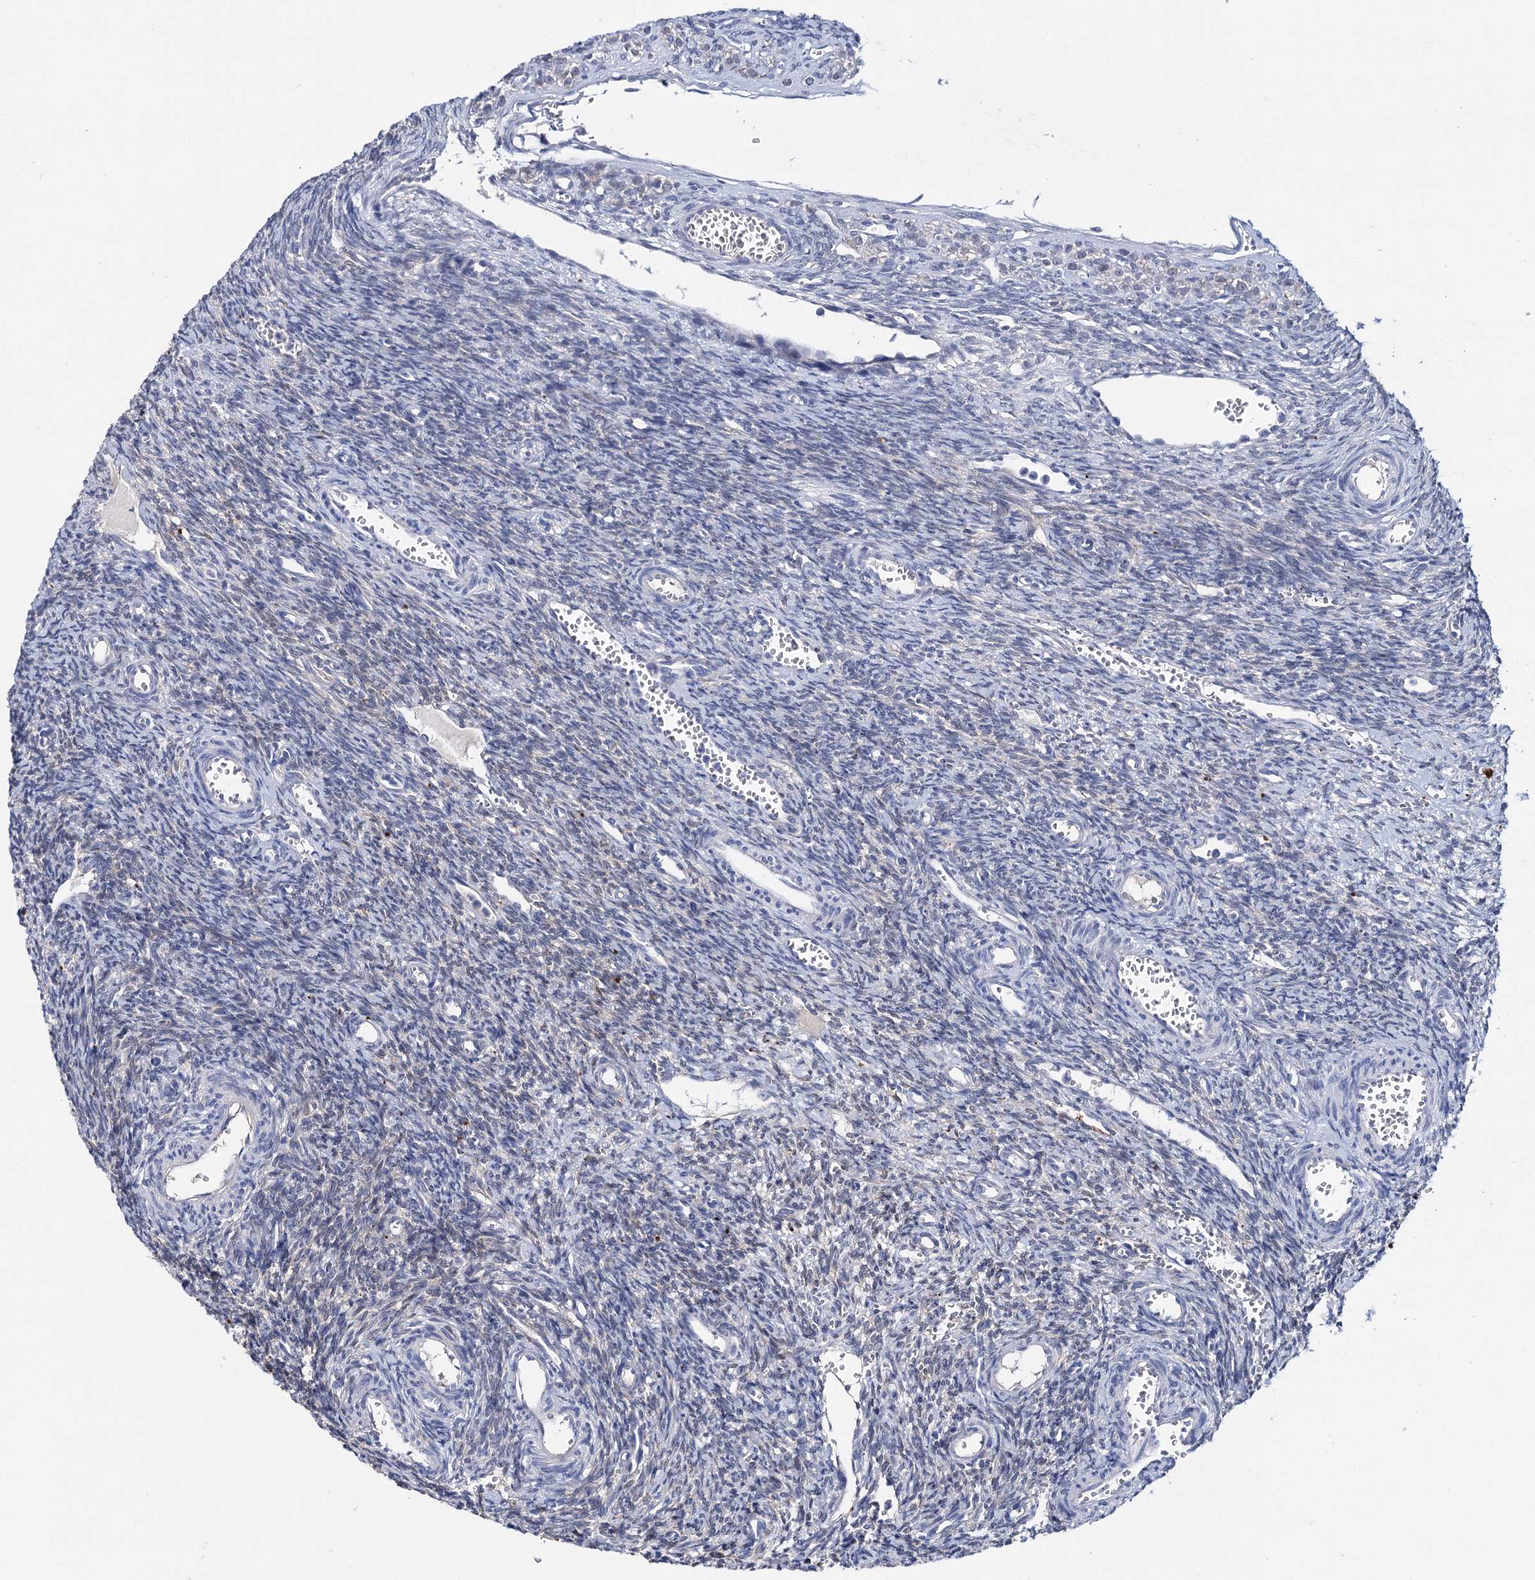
{"staining": {"intensity": "negative", "quantity": "none", "location": "none"}, "tissue": "ovary", "cell_type": "Ovarian stroma cells", "image_type": "normal", "snomed": [{"axis": "morphology", "description": "Normal tissue, NOS"}, {"axis": "topography", "description": "Ovary"}], "caption": "Ovarian stroma cells show no significant protein expression in unremarkable ovary. Brightfield microscopy of immunohistochemistry (IHC) stained with DAB (brown) and hematoxylin (blue), captured at high magnification.", "gene": "LYZL4", "patient": {"sex": "female", "age": 39}}